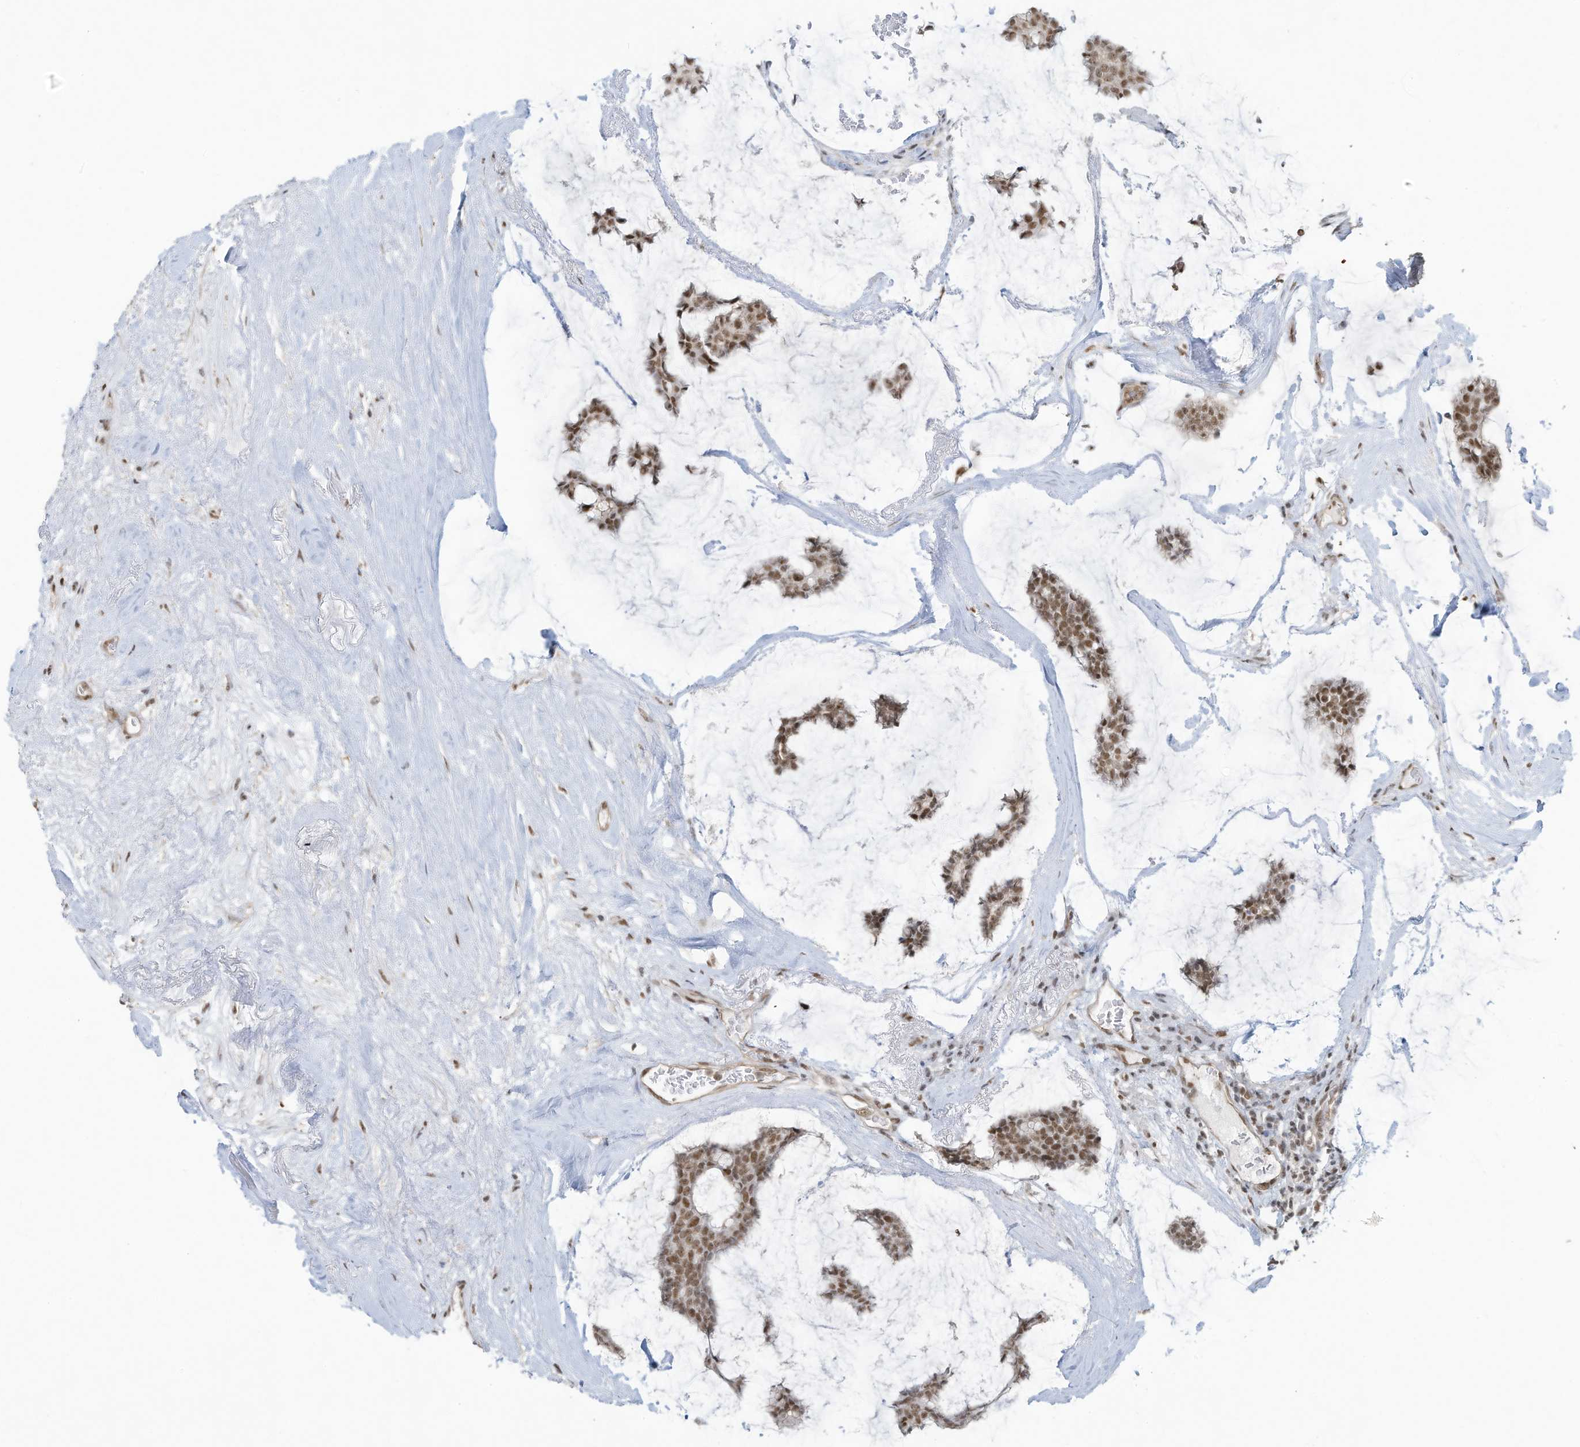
{"staining": {"intensity": "moderate", "quantity": ">75%", "location": "nuclear"}, "tissue": "breast cancer", "cell_type": "Tumor cells", "image_type": "cancer", "snomed": [{"axis": "morphology", "description": "Duct carcinoma"}, {"axis": "topography", "description": "Breast"}], "caption": "This image exhibits breast cancer stained with immunohistochemistry to label a protein in brown. The nuclear of tumor cells show moderate positivity for the protein. Nuclei are counter-stained blue.", "gene": "DBR1", "patient": {"sex": "female", "age": 93}}